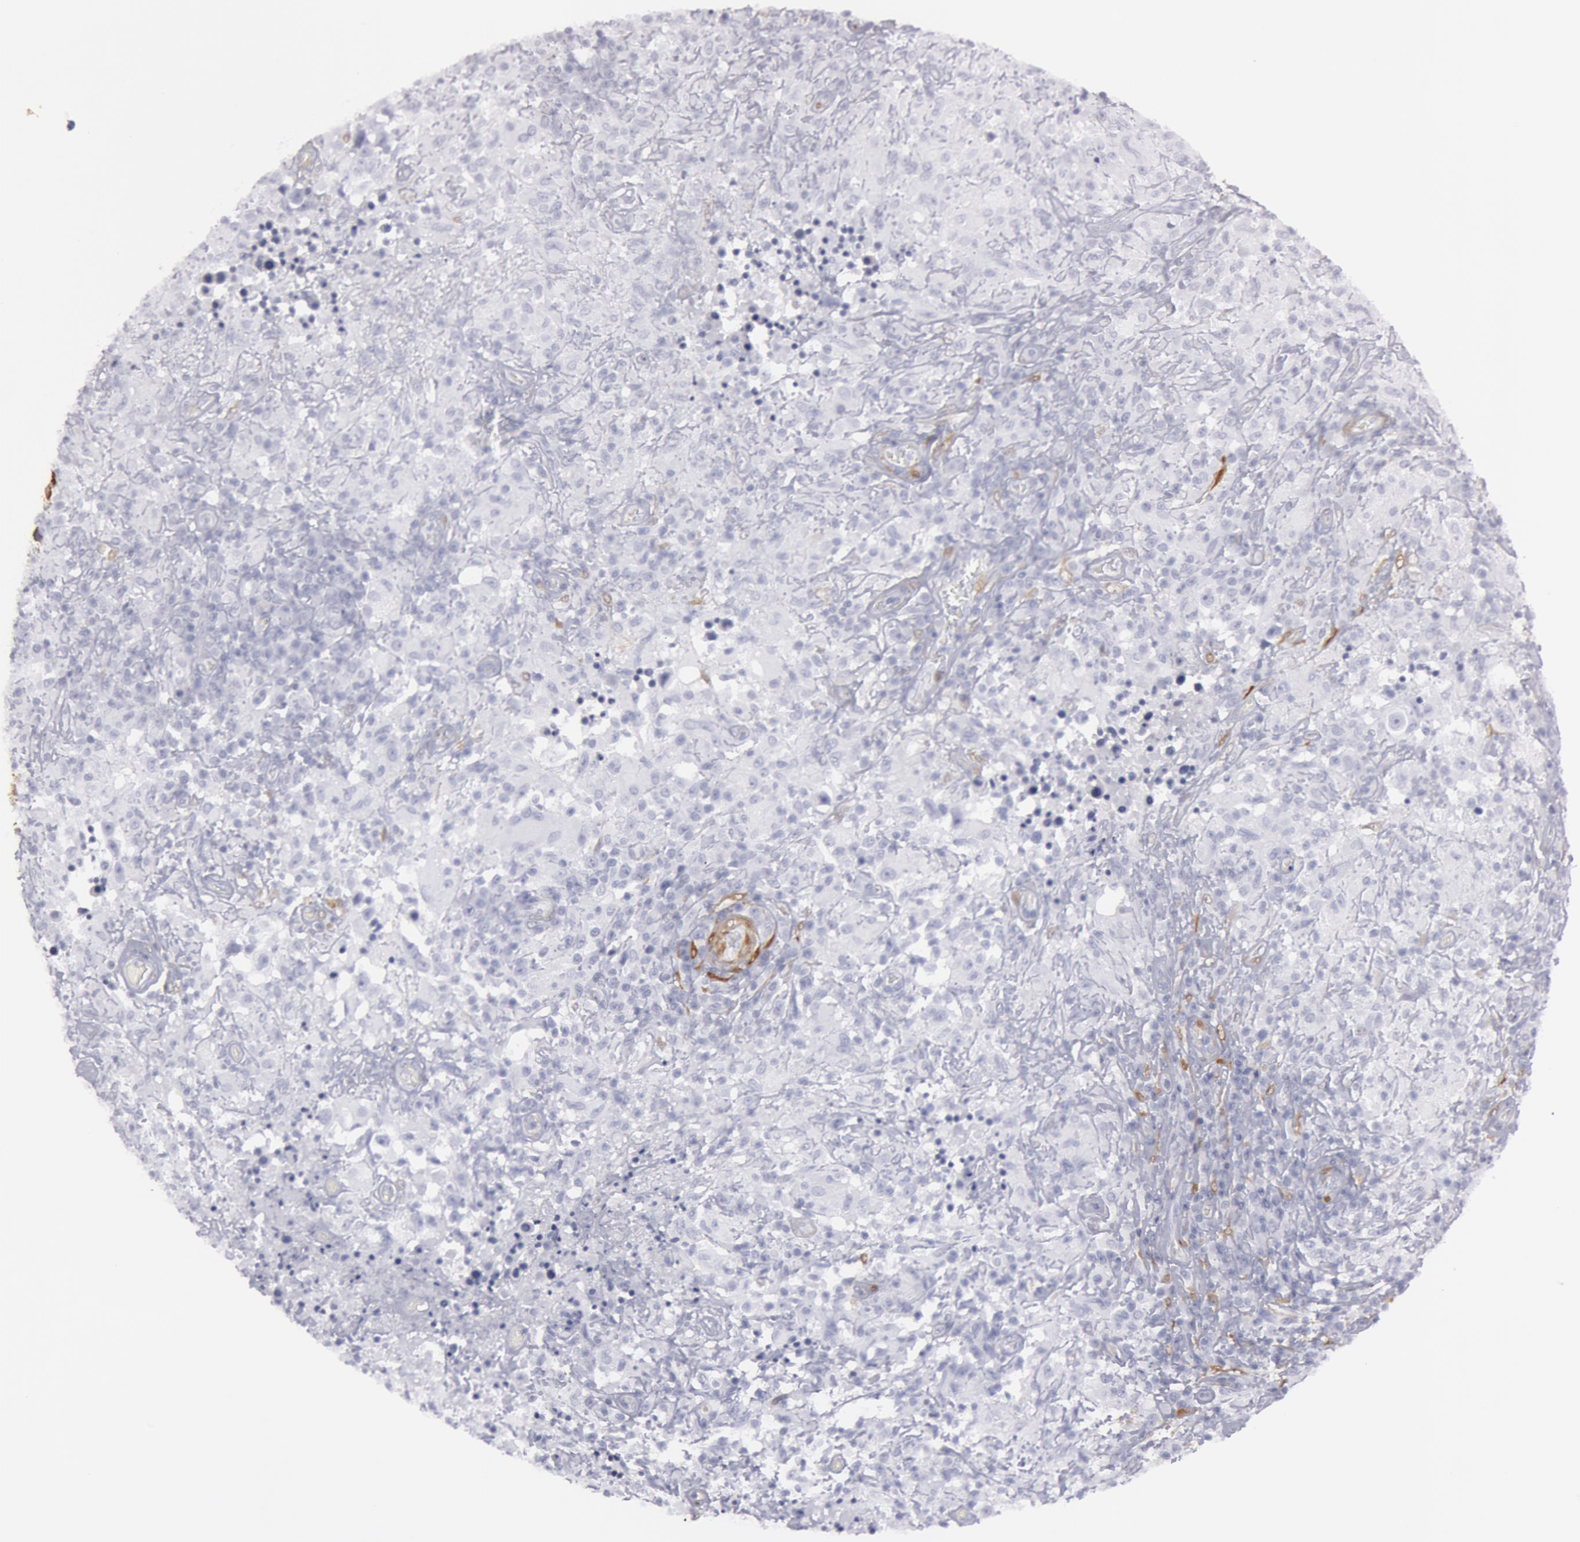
{"staining": {"intensity": "negative", "quantity": "none", "location": "none"}, "tissue": "testis cancer", "cell_type": "Tumor cells", "image_type": "cancer", "snomed": [{"axis": "morphology", "description": "Seminoma, NOS"}, {"axis": "topography", "description": "Testis"}], "caption": "Immunohistochemistry (IHC) of human testis seminoma shows no staining in tumor cells.", "gene": "TAGLN", "patient": {"sex": "male", "age": 34}}